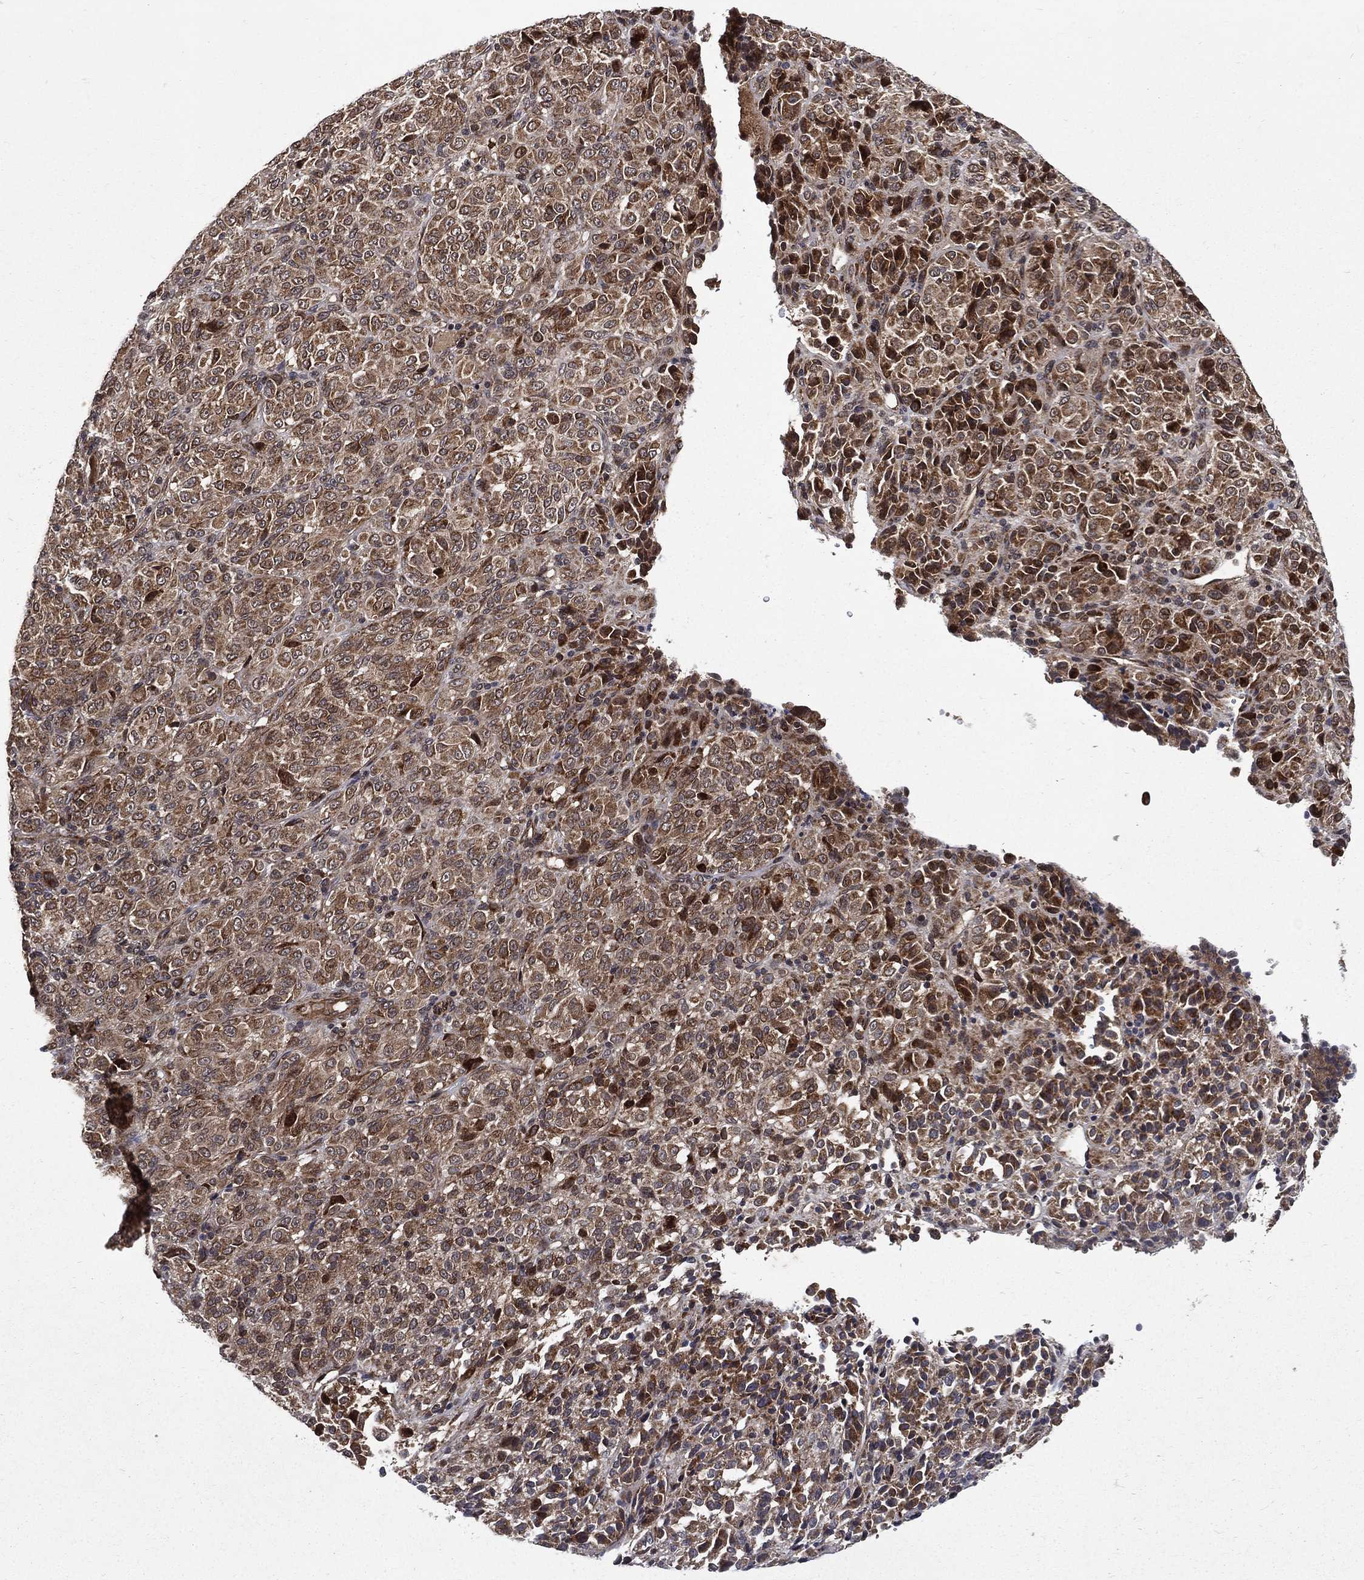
{"staining": {"intensity": "strong", "quantity": "25%-75%", "location": "cytoplasmic/membranous,nuclear"}, "tissue": "melanoma", "cell_type": "Tumor cells", "image_type": "cancer", "snomed": [{"axis": "morphology", "description": "Malignant melanoma, Metastatic site"}, {"axis": "topography", "description": "Brain"}], "caption": "Malignant melanoma (metastatic site) stained with DAB (3,3'-diaminobenzidine) IHC demonstrates high levels of strong cytoplasmic/membranous and nuclear expression in about 25%-75% of tumor cells. (DAB (3,3'-diaminobenzidine) = brown stain, brightfield microscopy at high magnification).", "gene": "RAB11FIP4", "patient": {"sex": "female", "age": 56}}